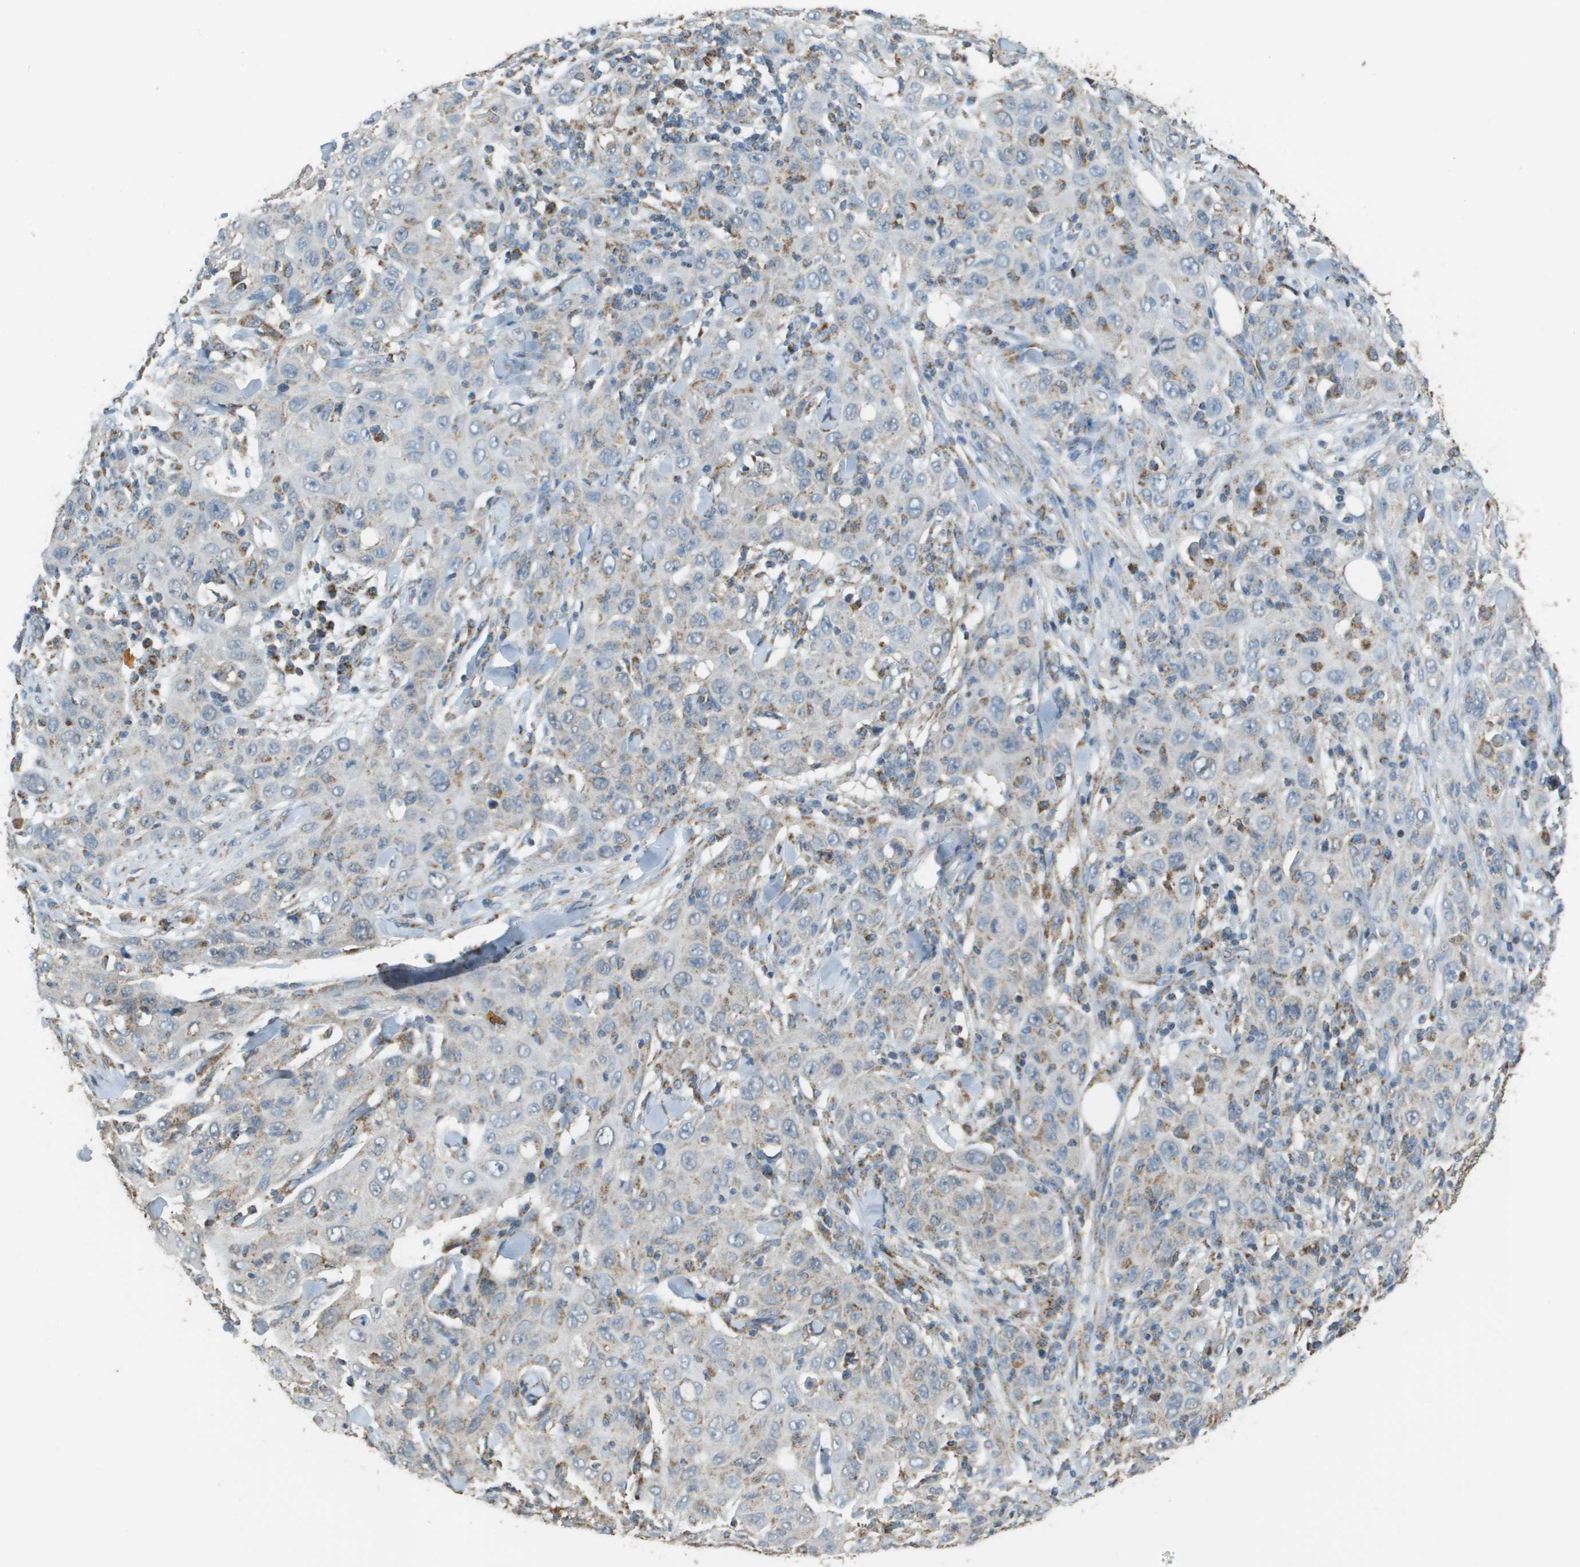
{"staining": {"intensity": "weak", "quantity": ">75%", "location": "cytoplasmic/membranous"}, "tissue": "skin cancer", "cell_type": "Tumor cells", "image_type": "cancer", "snomed": [{"axis": "morphology", "description": "Squamous cell carcinoma, NOS"}, {"axis": "topography", "description": "Skin"}], "caption": "Immunohistochemical staining of human skin cancer (squamous cell carcinoma) displays low levels of weak cytoplasmic/membranous positivity in about >75% of tumor cells.", "gene": "FH", "patient": {"sex": "female", "age": 88}}